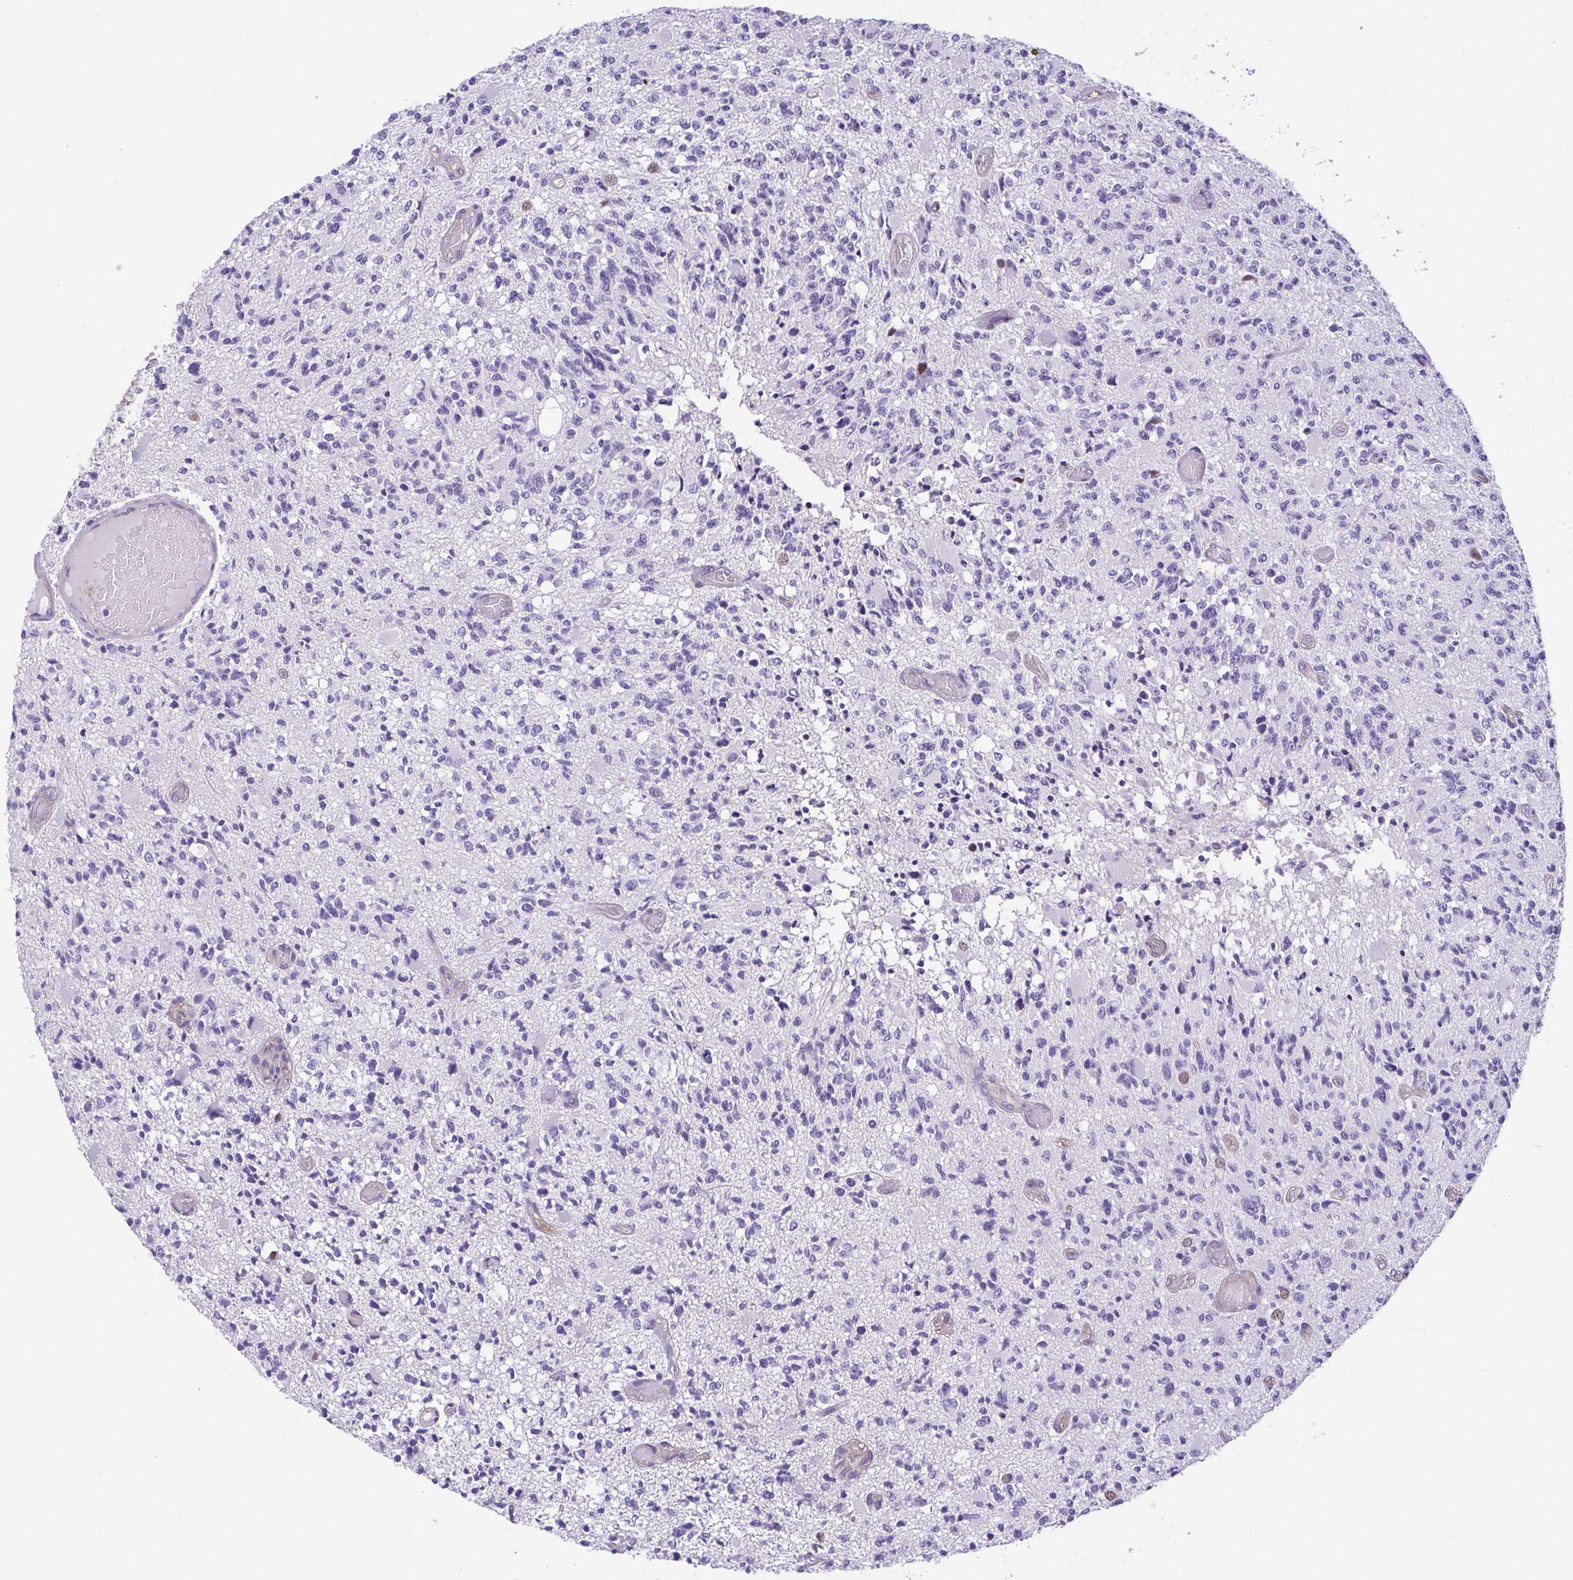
{"staining": {"intensity": "negative", "quantity": "none", "location": "none"}, "tissue": "glioma", "cell_type": "Tumor cells", "image_type": "cancer", "snomed": [{"axis": "morphology", "description": "Glioma, malignant, High grade"}, {"axis": "topography", "description": "Brain"}], "caption": "Immunohistochemistry (IHC) image of human high-grade glioma (malignant) stained for a protein (brown), which shows no expression in tumor cells.", "gene": "MYL6", "patient": {"sex": "female", "age": 63}}